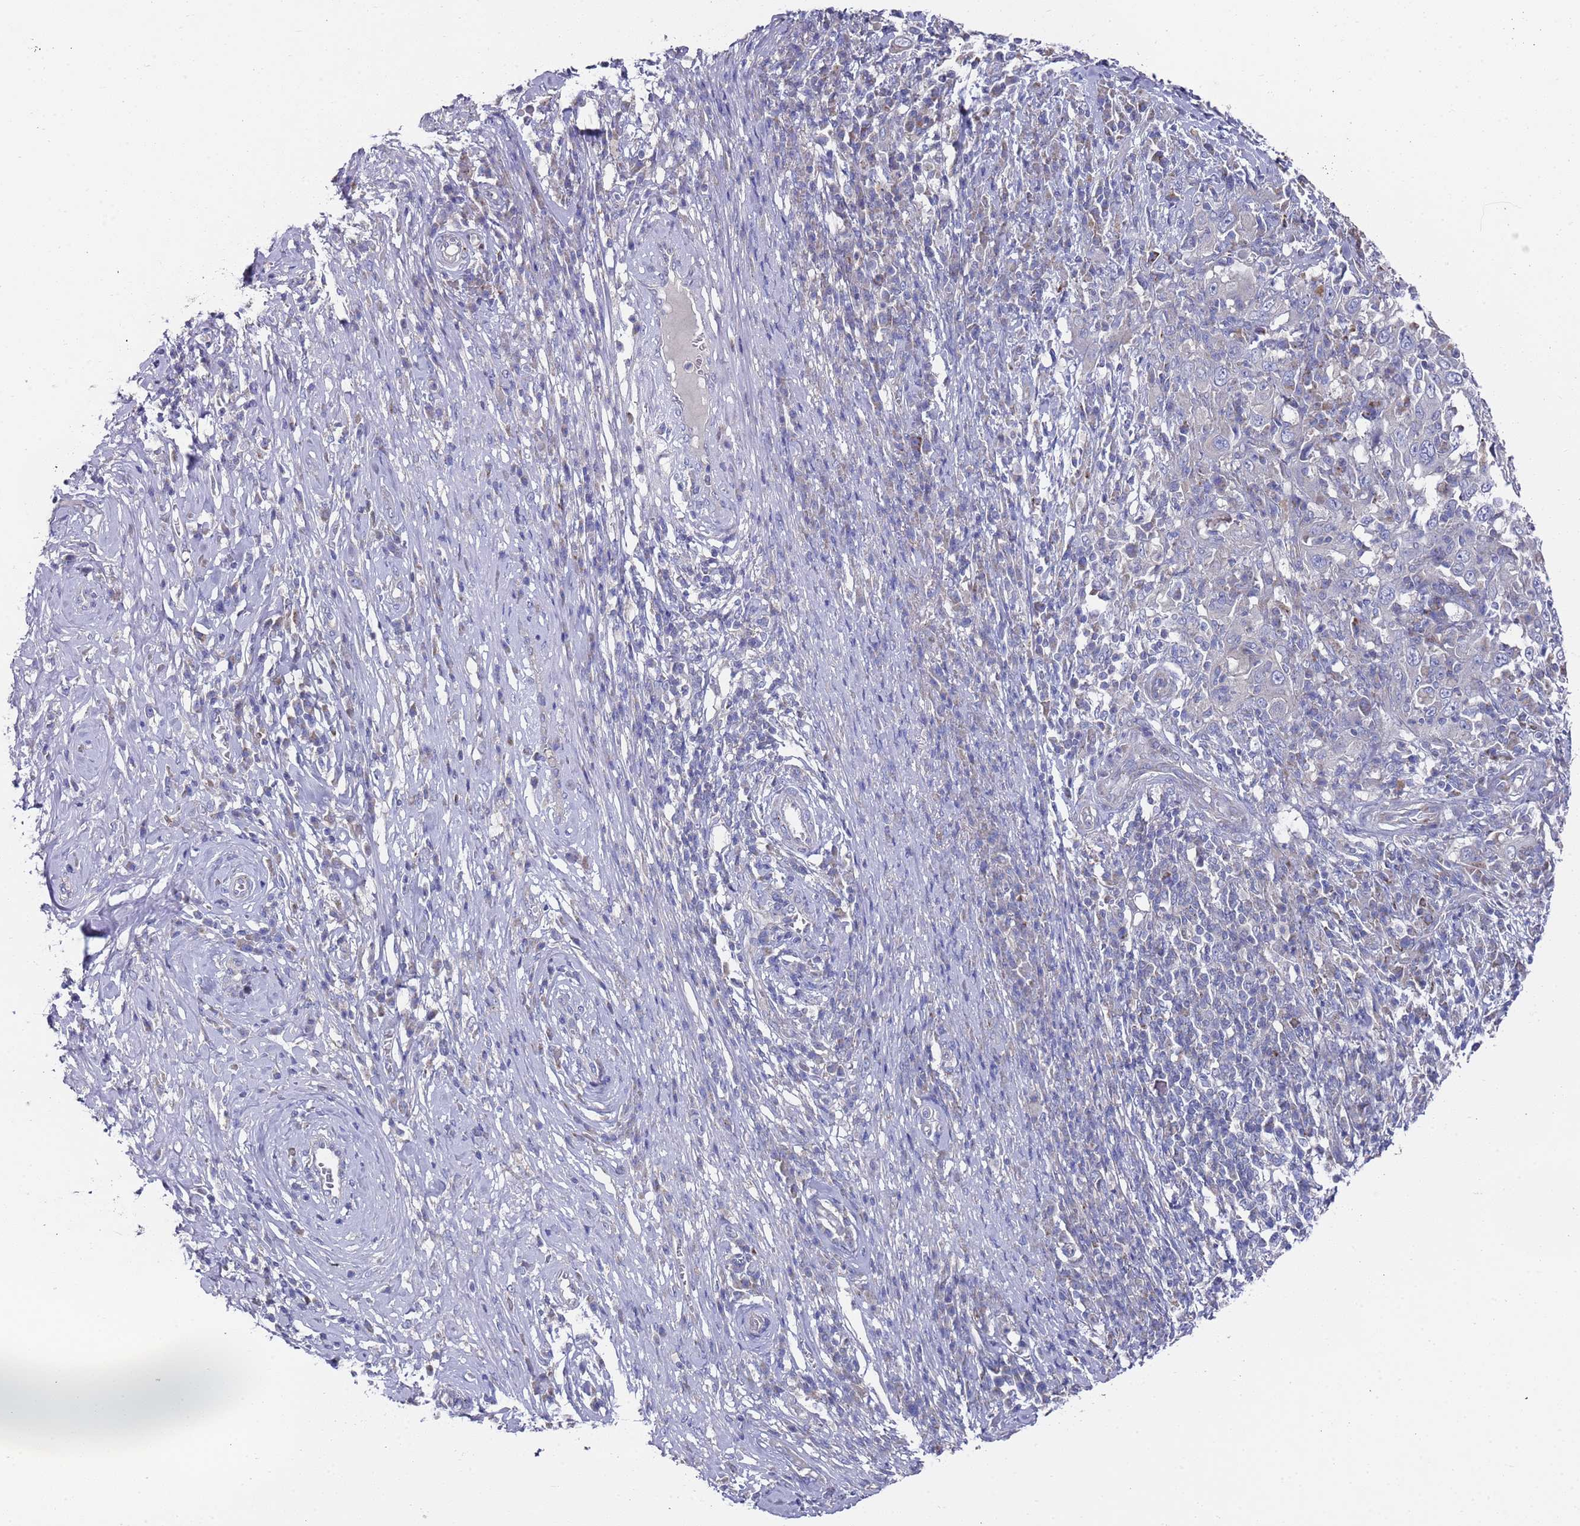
{"staining": {"intensity": "negative", "quantity": "none", "location": "none"}, "tissue": "cervical cancer", "cell_type": "Tumor cells", "image_type": "cancer", "snomed": [{"axis": "morphology", "description": "Squamous cell carcinoma, NOS"}, {"axis": "topography", "description": "Cervix"}], "caption": "This is an IHC micrograph of human cervical cancer. There is no expression in tumor cells.", "gene": "NPEPPS", "patient": {"sex": "female", "age": 46}}